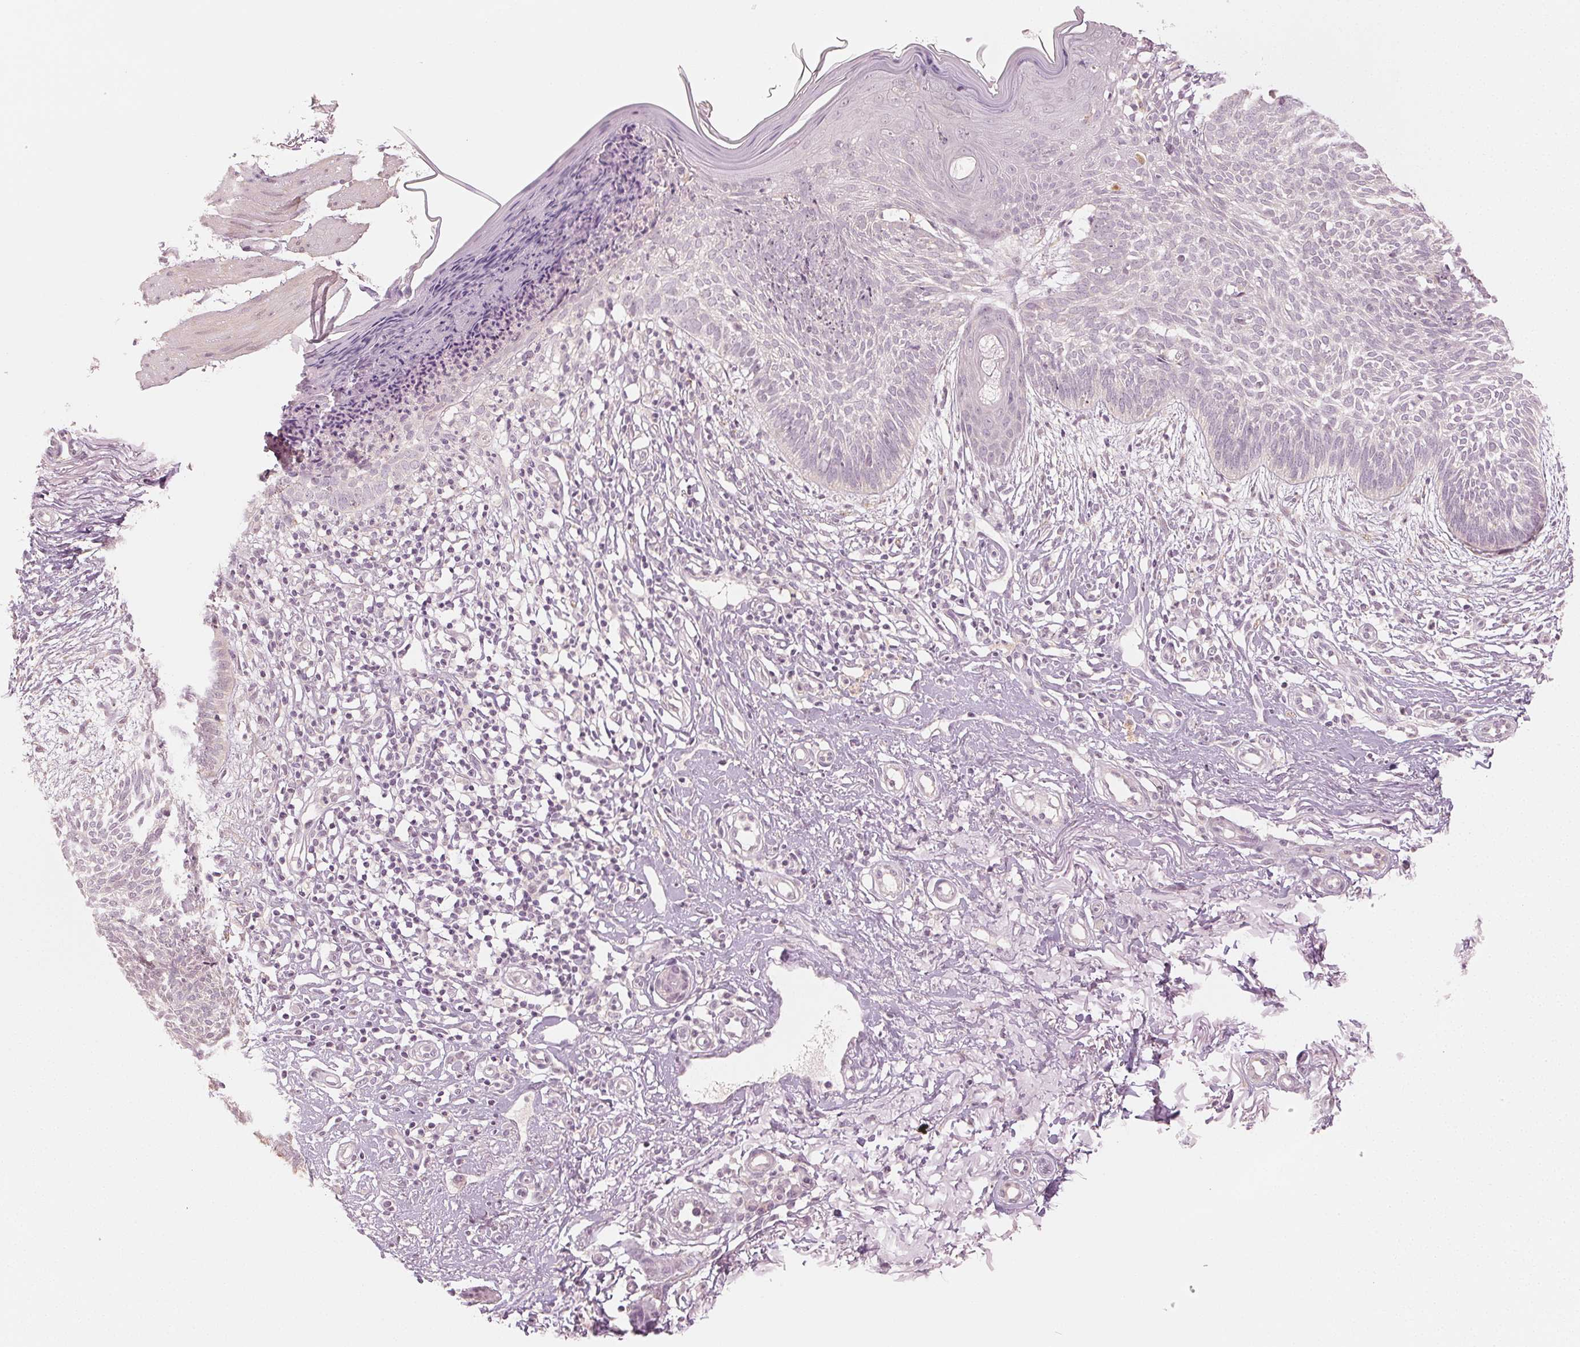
{"staining": {"intensity": "negative", "quantity": "none", "location": "none"}, "tissue": "skin cancer", "cell_type": "Tumor cells", "image_type": "cancer", "snomed": [{"axis": "morphology", "description": "Basal cell carcinoma"}, {"axis": "topography", "description": "Skin"}], "caption": "This photomicrograph is of skin cancer stained with IHC to label a protein in brown with the nuclei are counter-stained blue. There is no staining in tumor cells.", "gene": "MAP1LC3A", "patient": {"sex": "female", "age": 84}}